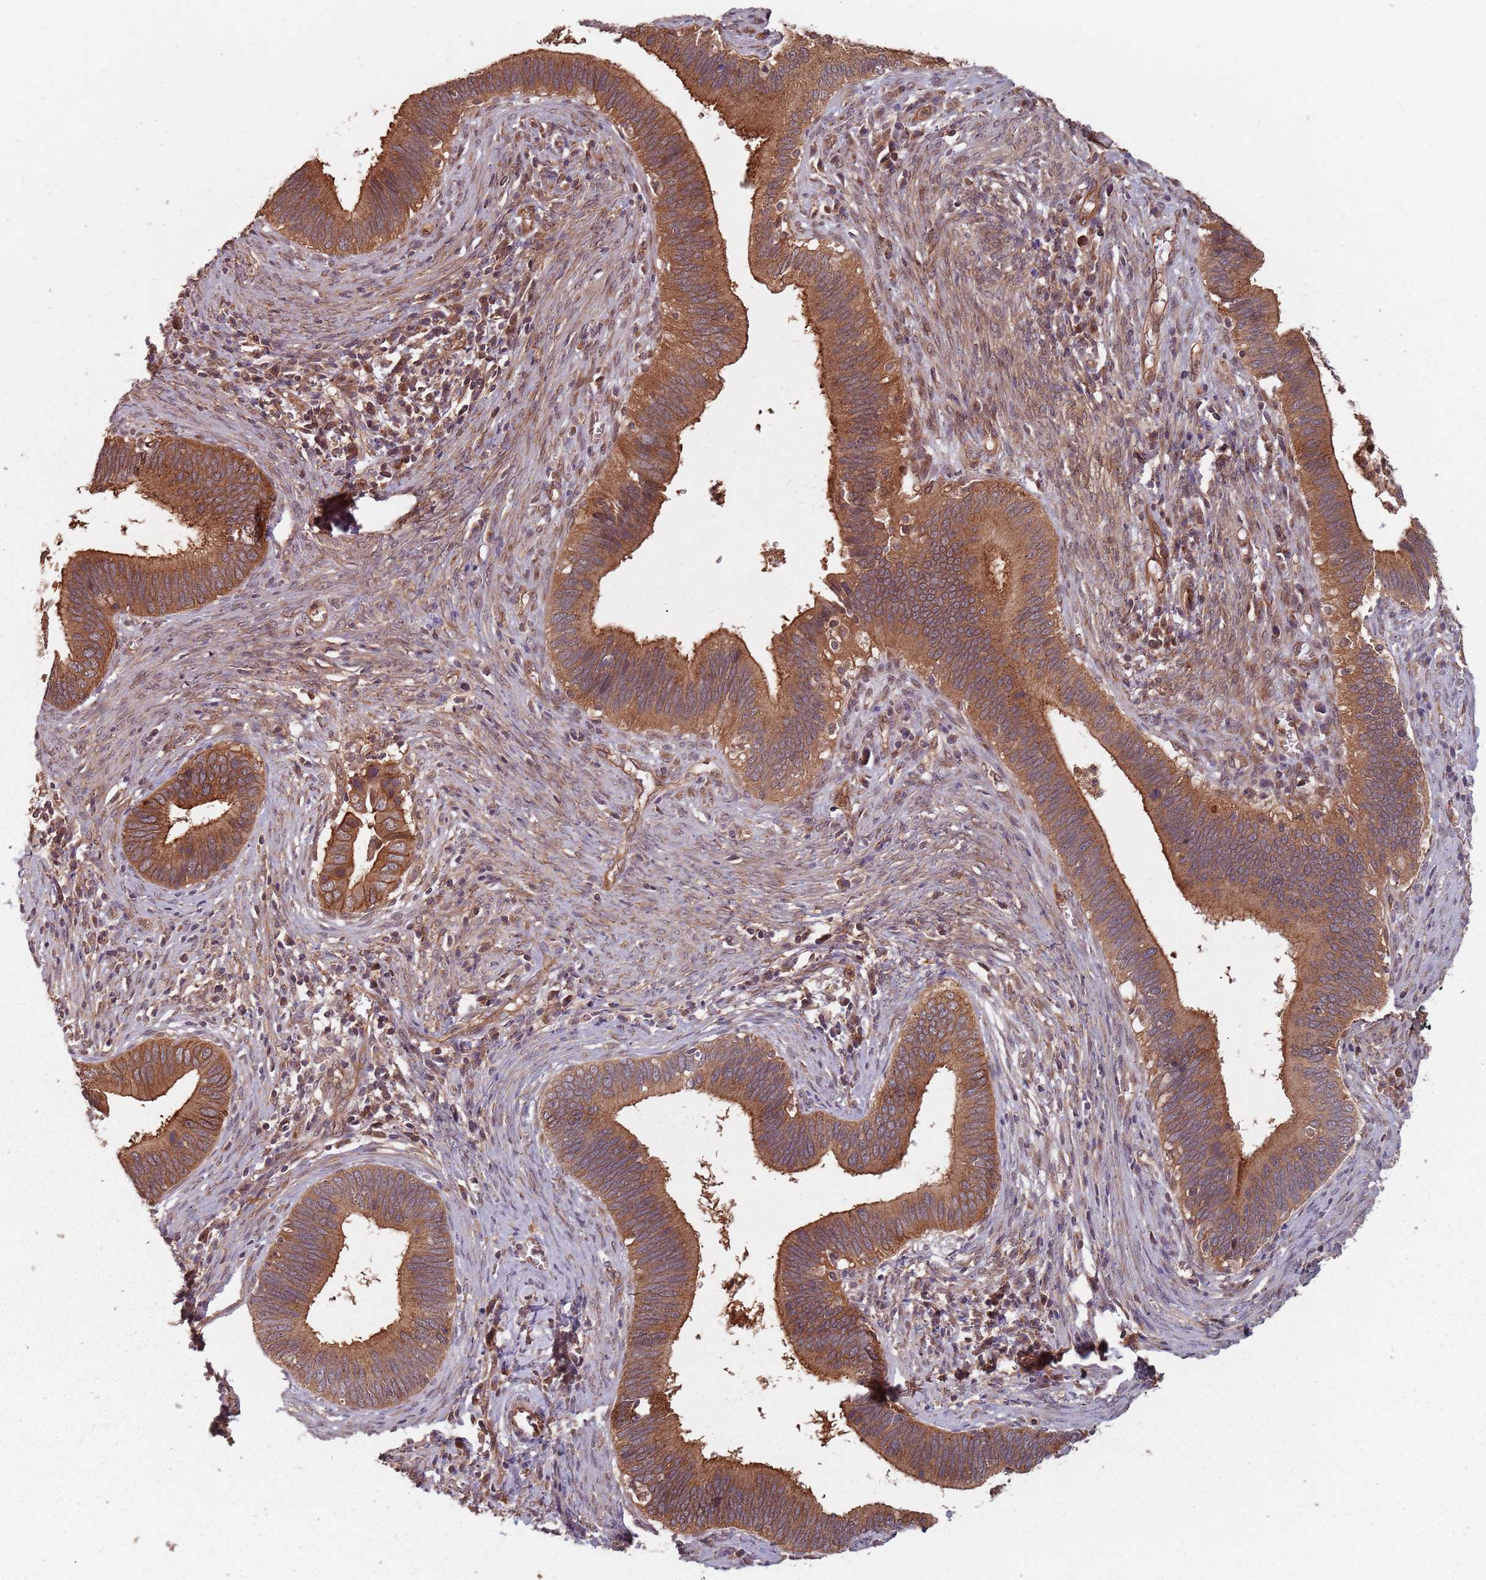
{"staining": {"intensity": "strong", "quantity": ">75%", "location": "cytoplasmic/membranous"}, "tissue": "cervical cancer", "cell_type": "Tumor cells", "image_type": "cancer", "snomed": [{"axis": "morphology", "description": "Adenocarcinoma, NOS"}, {"axis": "topography", "description": "Cervix"}], "caption": "A brown stain highlights strong cytoplasmic/membranous staining of a protein in cervical cancer tumor cells.", "gene": "C3orf14", "patient": {"sex": "female", "age": 42}}